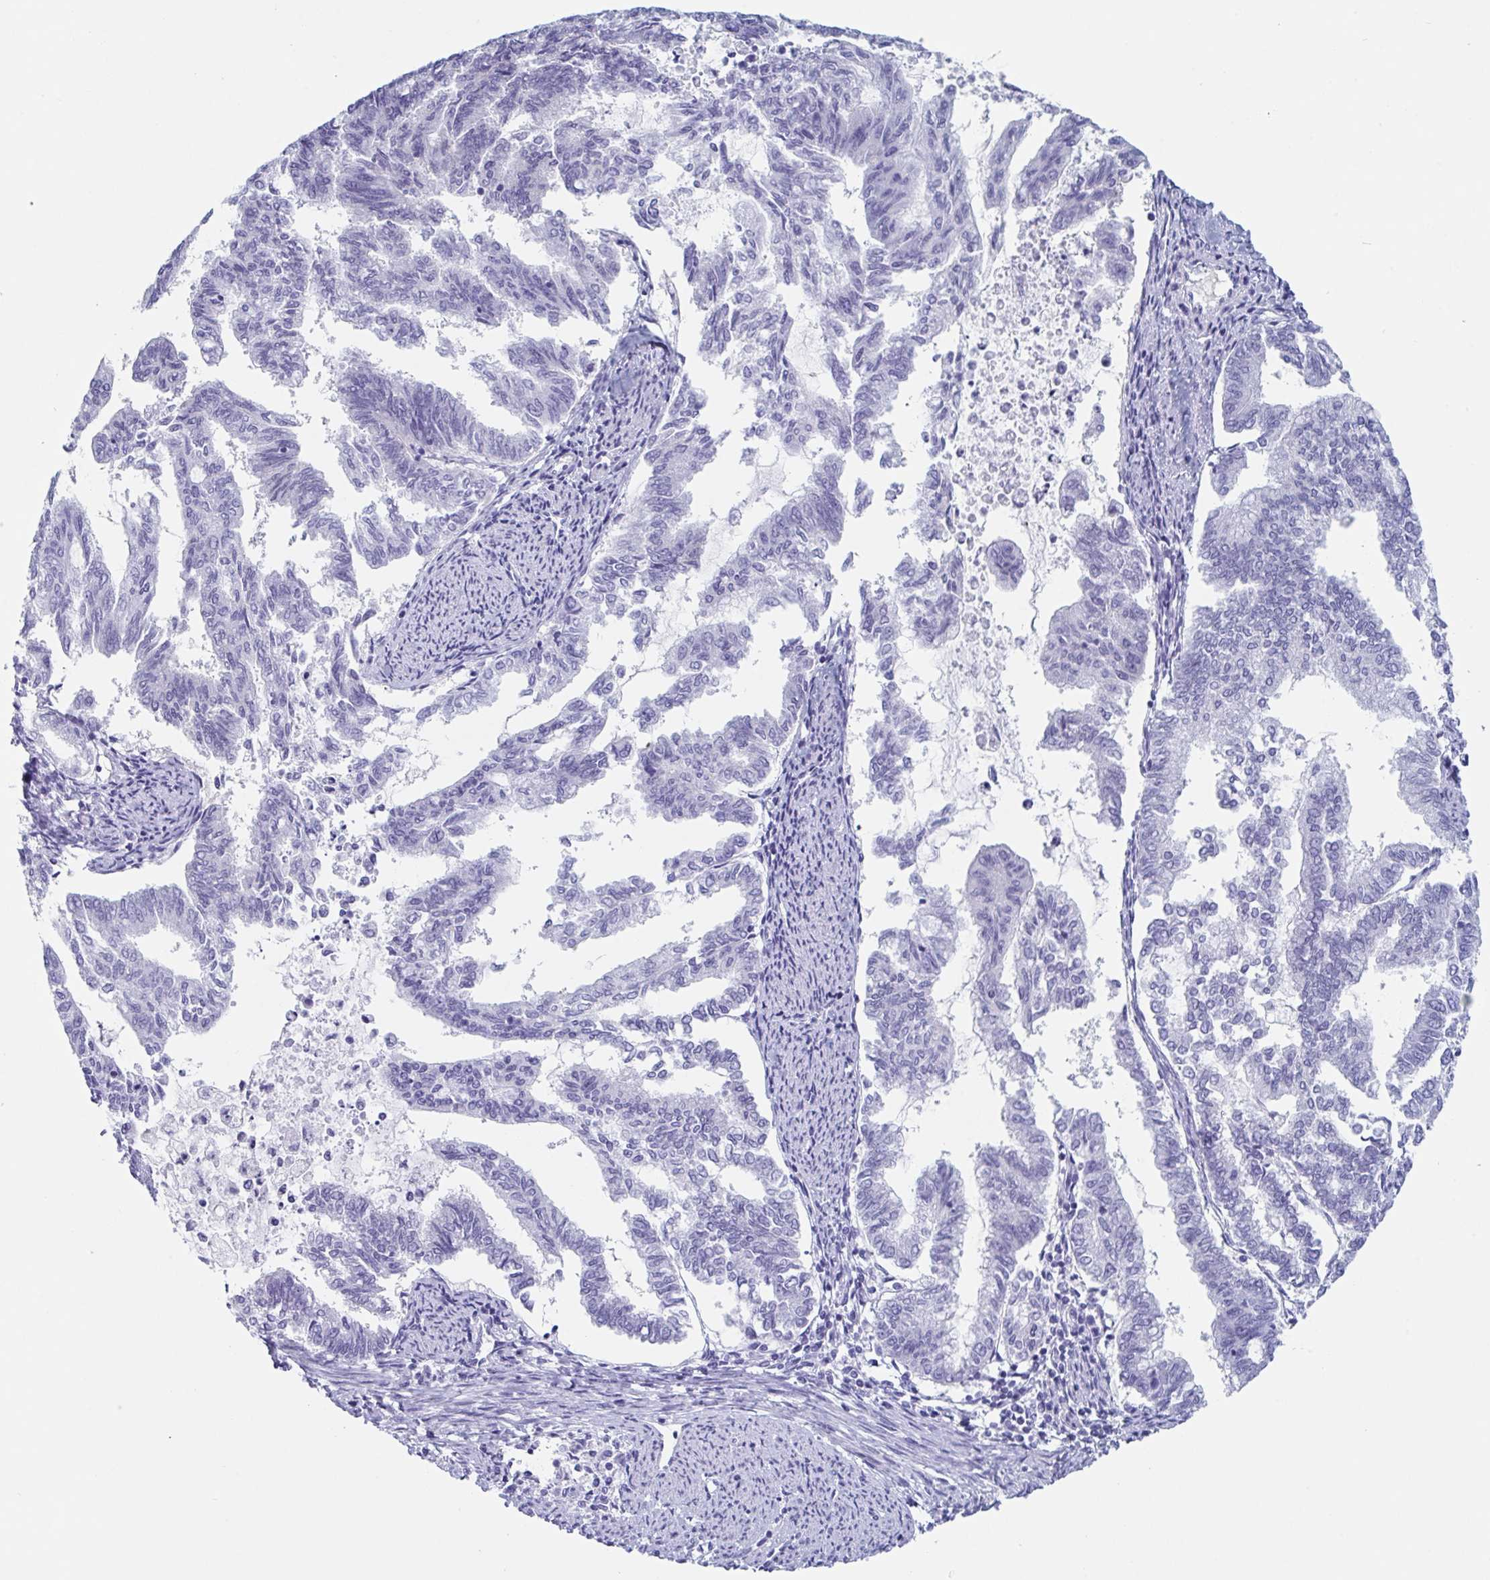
{"staining": {"intensity": "negative", "quantity": "none", "location": "none"}, "tissue": "endometrial cancer", "cell_type": "Tumor cells", "image_type": "cancer", "snomed": [{"axis": "morphology", "description": "Adenocarcinoma, NOS"}, {"axis": "topography", "description": "Endometrium"}], "caption": "DAB (3,3'-diaminobenzidine) immunohistochemical staining of human endometrial cancer (adenocarcinoma) demonstrates no significant staining in tumor cells. The staining is performed using DAB brown chromogen with nuclei counter-stained in using hematoxylin.", "gene": "ZPBP", "patient": {"sex": "female", "age": 79}}